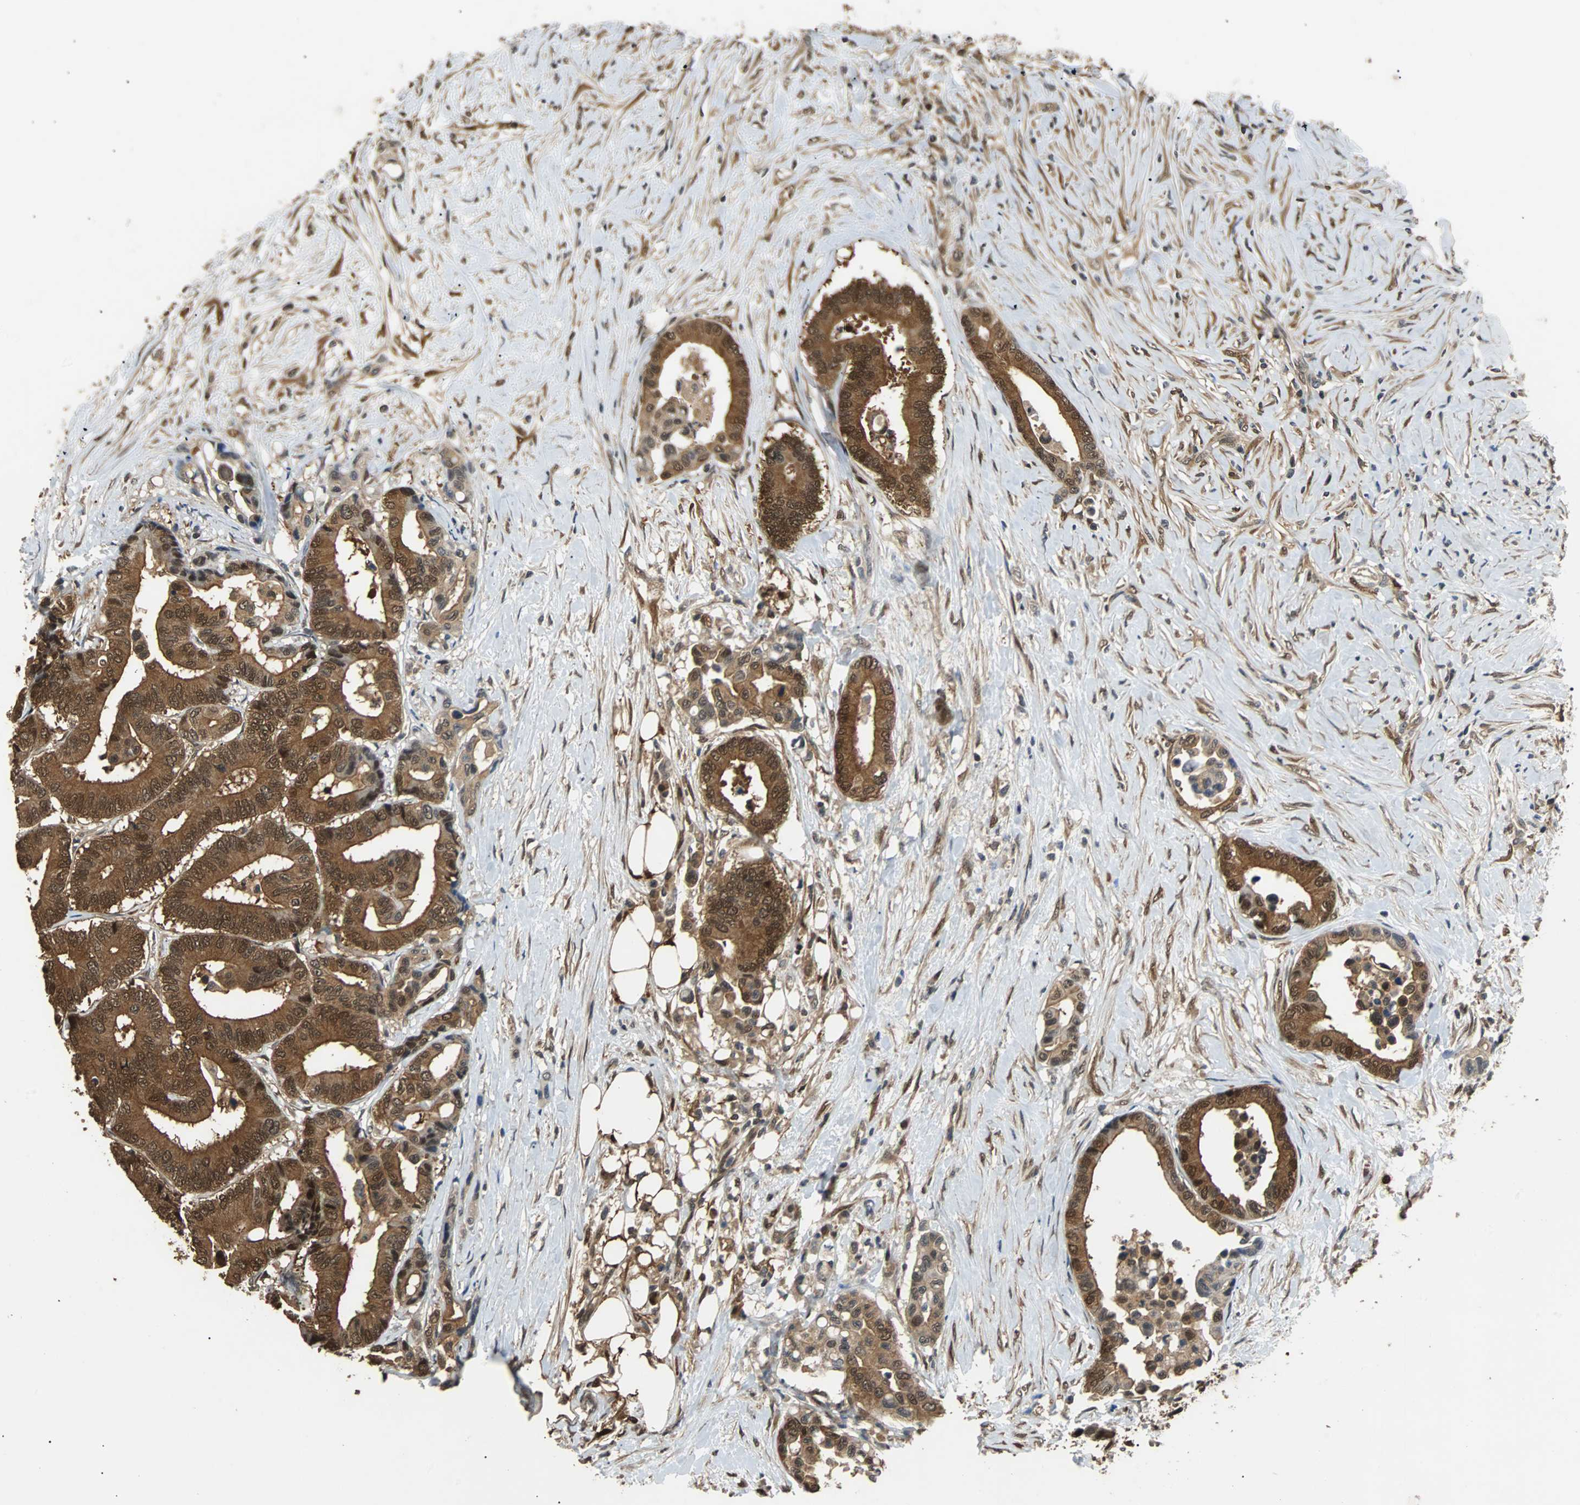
{"staining": {"intensity": "strong", "quantity": ">75%", "location": "cytoplasmic/membranous,nuclear"}, "tissue": "colorectal cancer", "cell_type": "Tumor cells", "image_type": "cancer", "snomed": [{"axis": "morphology", "description": "Normal tissue, NOS"}, {"axis": "morphology", "description": "Adenocarcinoma, NOS"}, {"axis": "topography", "description": "Colon"}], "caption": "About >75% of tumor cells in colorectal cancer demonstrate strong cytoplasmic/membranous and nuclear protein expression as visualized by brown immunohistochemical staining.", "gene": "PRDX6", "patient": {"sex": "male", "age": 82}}